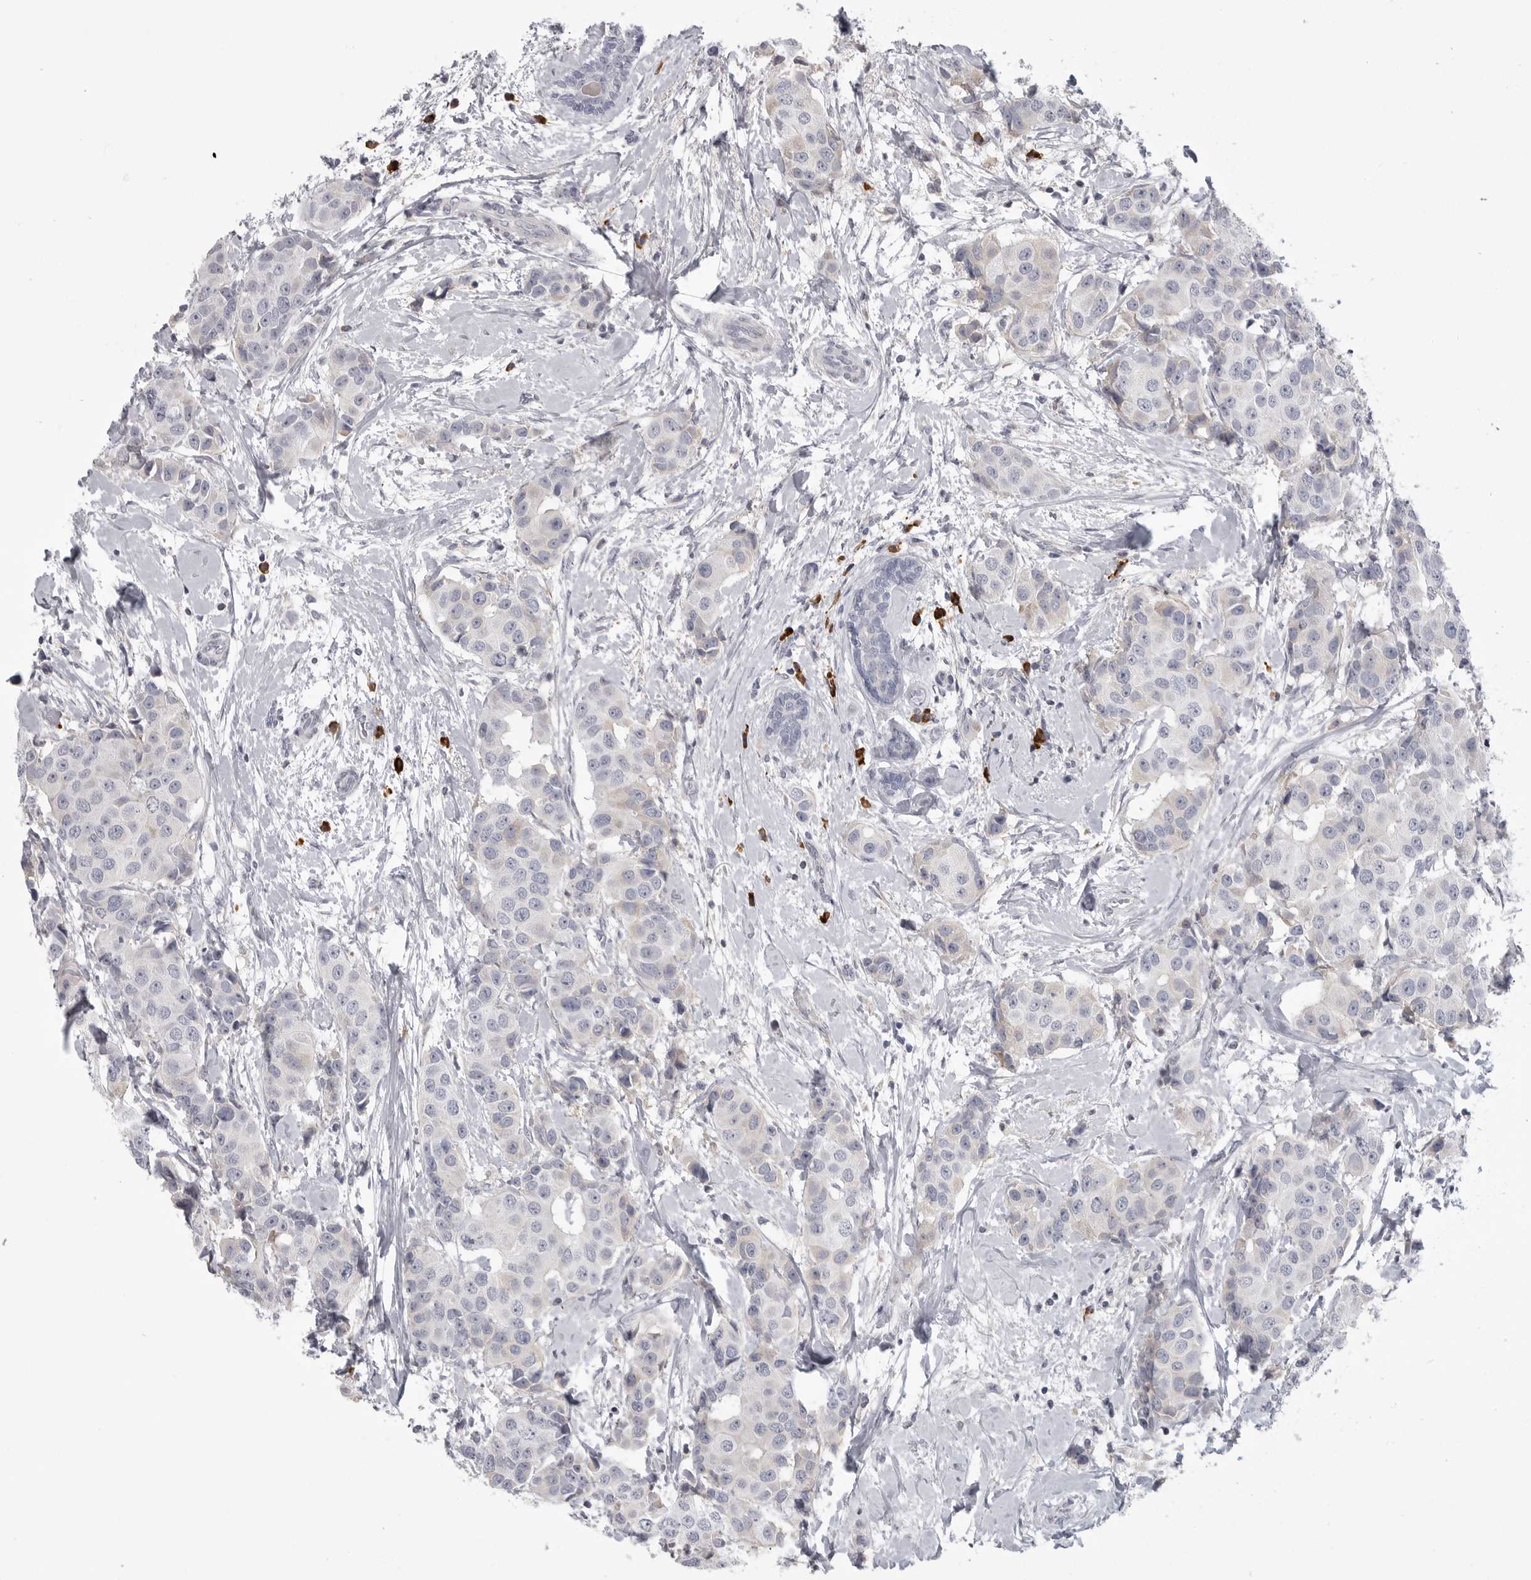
{"staining": {"intensity": "negative", "quantity": "none", "location": "none"}, "tissue": "breast cancer", "cell_type": "Tumor cells", "image_type": "cancer", "snomed": [{"axis": "morphology", "description": "Normal tissue, NOS"}, {"axis": "morphology", "description": "Duct carcinoma"}, {"axis": "topography", "description": "Breast"}], "caption": "Immunohistochemistry of breast infiltrating ductal carcinoma exhibits no expression in tumor cells. The staining was performed using DAB (3,3'-diaminobenzidine) to visualize the protein expression in brown, while the nuclei were stained in blue with hematoxylin (Magnification: 20x).", "gene": "FKBP2", "patient": {"sex": "female", "age": 39}}